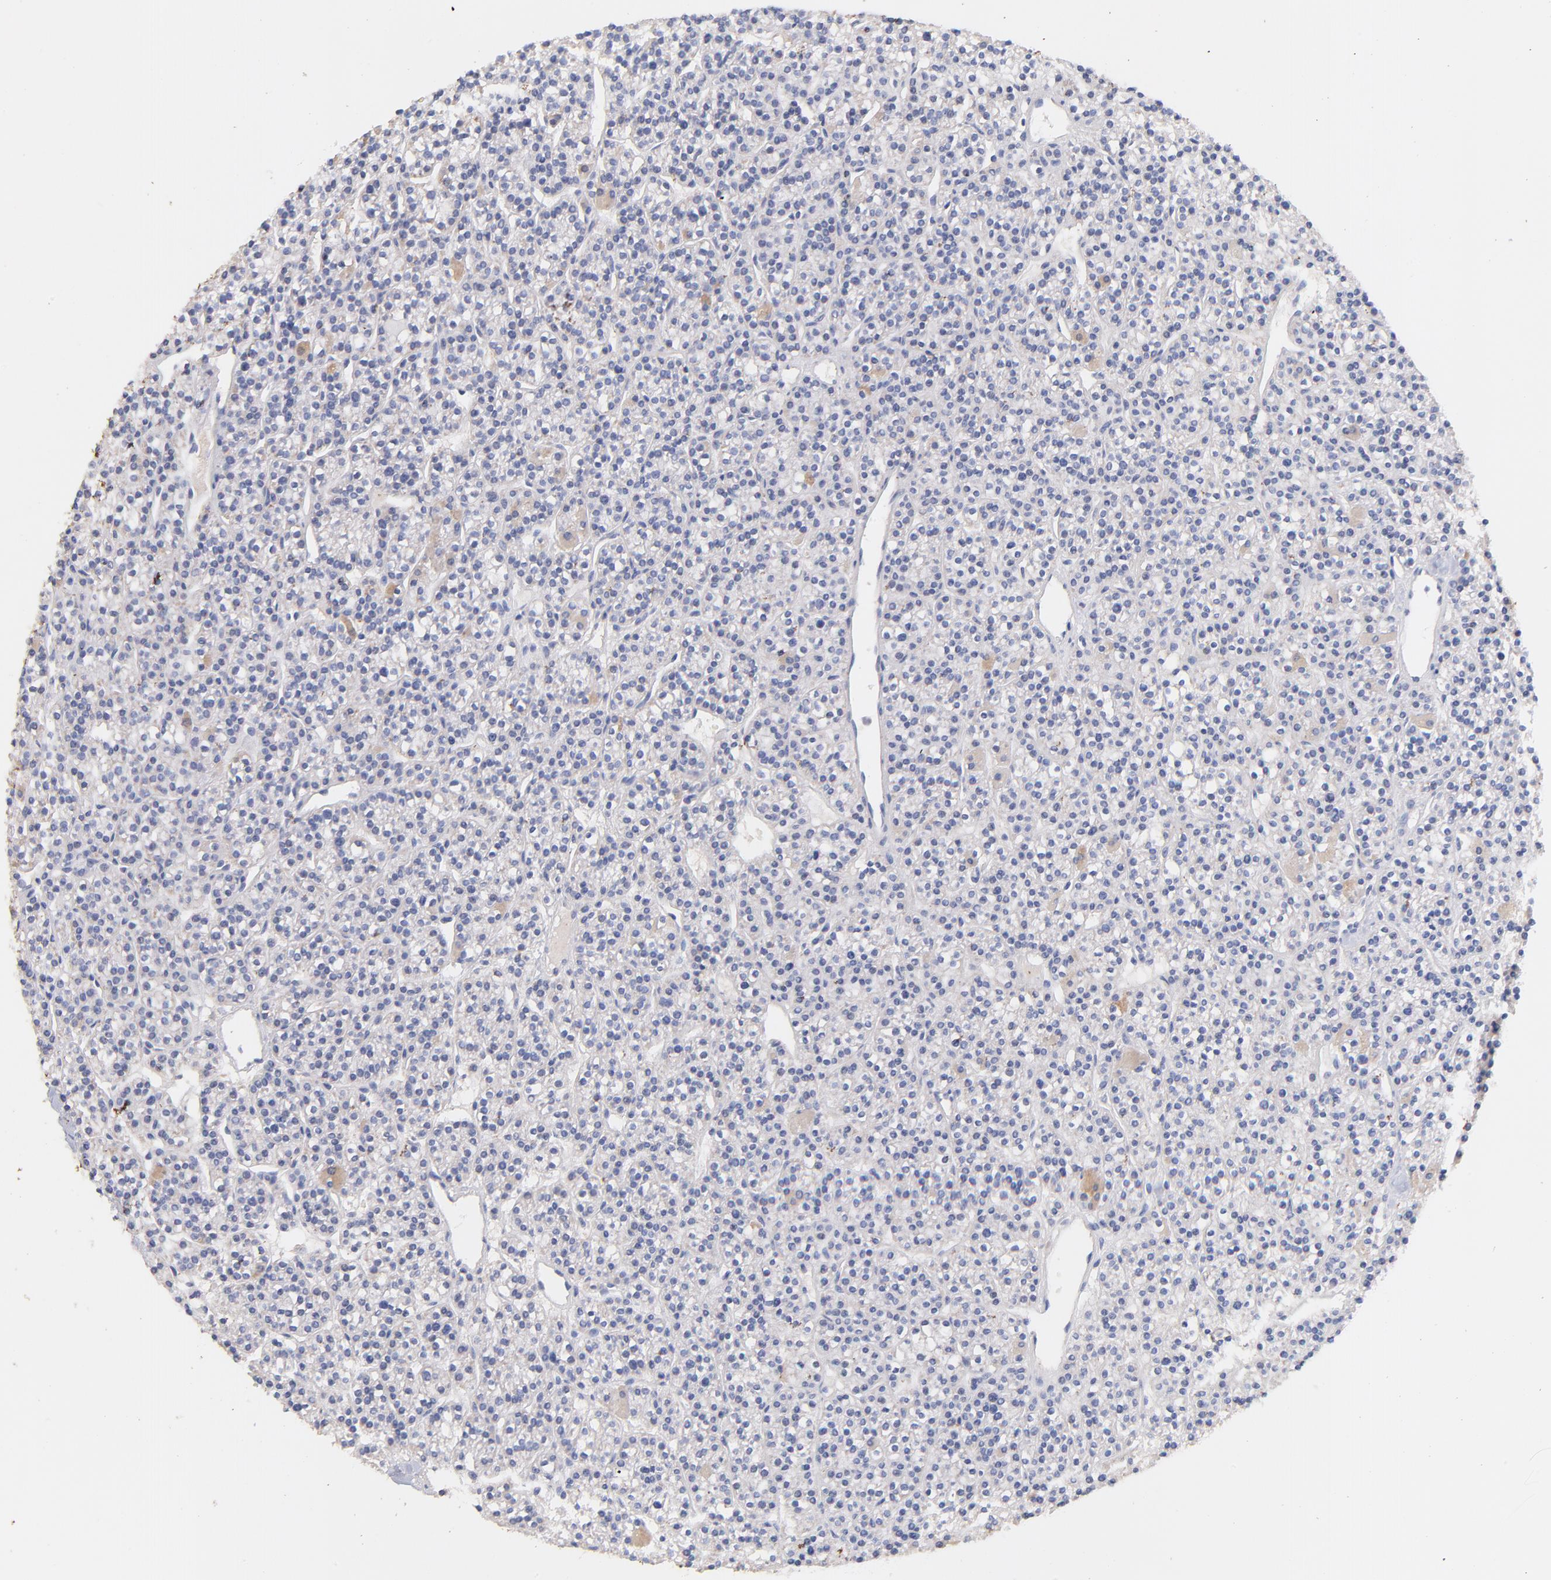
{"staining": {"intensity": "negative", "quantity": "none", "location": "none"}, "tissue": "parathyroid gland", "cell_type": "Glandular cells", "image_type": "normal", "snomed": [{"axis": "morphology", "description": "Normal tissue, NOS"}, {"axis": "topography", "description": "Parathyroid gland"}], "caption": "Micrograph shows no significant protein positivity in glandular cells of normal parathyroid gland. (Brightfield microscopy of DAB IHC at high magnification).", "gene": "IGLV7", "patient": {"sex": "female", "age": 50}}